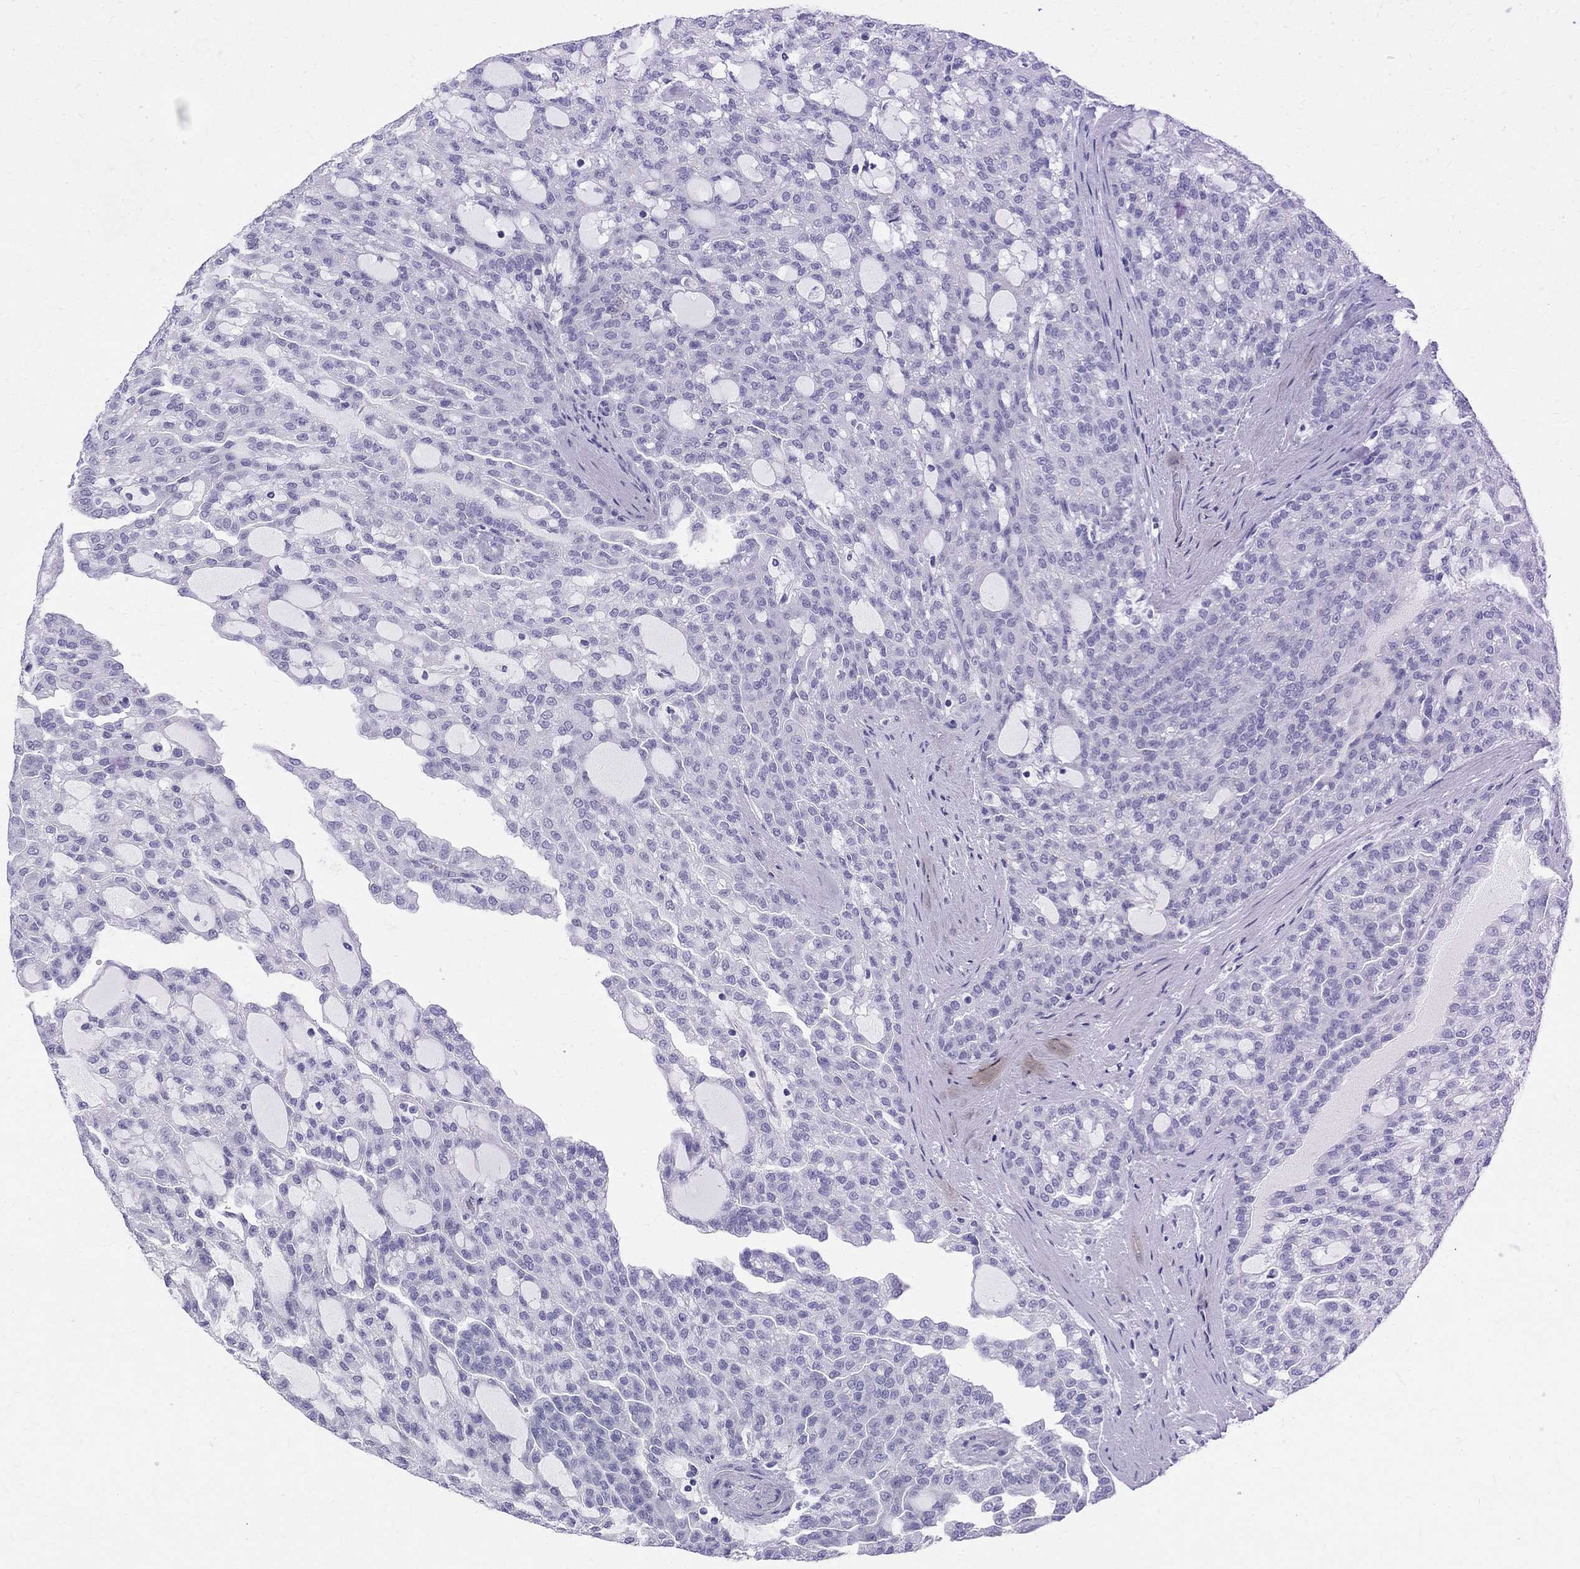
{"staining": {"intensity": "negative", "quantity": "none", "location": "none"}, "tissue": "renal cancer", "cell_type": "Tumor cells", "image_type": "cancer", "snomed": [{"axis": "morphology", "description": "Adenocarcinoma, NOS"}, {"axis": "topography", "description": "Kidney"}], "caption": "DAB immunohistochemical staining of human adenocarcinoma (renal) displays no significant expression in tumor cells.", "gene": "MAGEB6", "patient": {"sex": "male", "age": 63}}